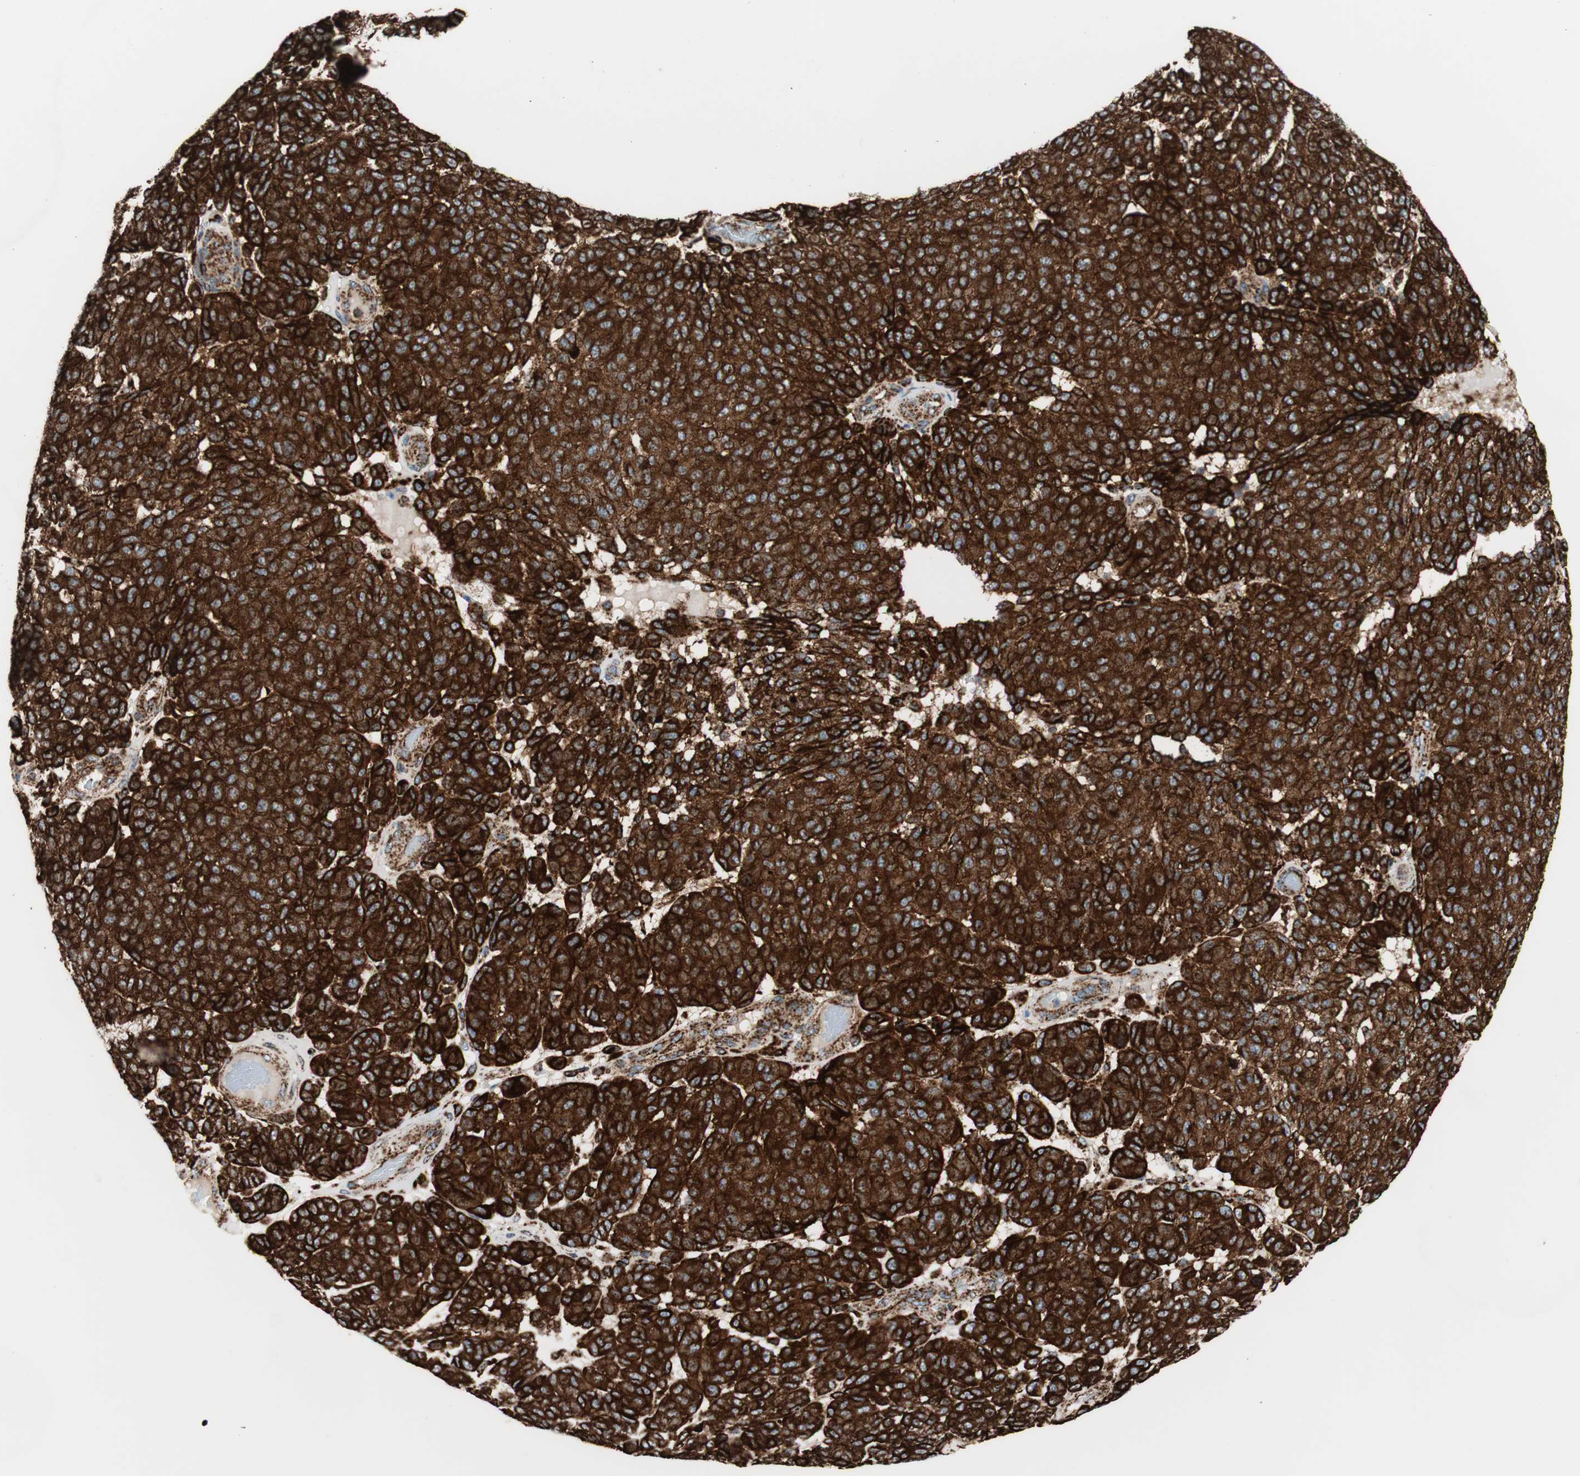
{"staining": {"intensity": "strong", "quantity": ">75%", "location": "cytoplasmic/membranous"}, "tissue": "melanoma", "cell_type": "Tumor cells", "image_type": "cancer", "snomed": [{"axis": "morphology", "description": "Malignant melanoma, NOS"}, {"axis": "topography", "description": "Skin"}], "caption": "Protein analysis of malignant melanoma tissue reveals strong cytoplasmic/membranous expression in approximately >75% of tumor cells. (Brightfield microscopy of DAB IHC at high magnification).", "gene": "LAMP1", "patient": {"sex": "male", "age": 59}}